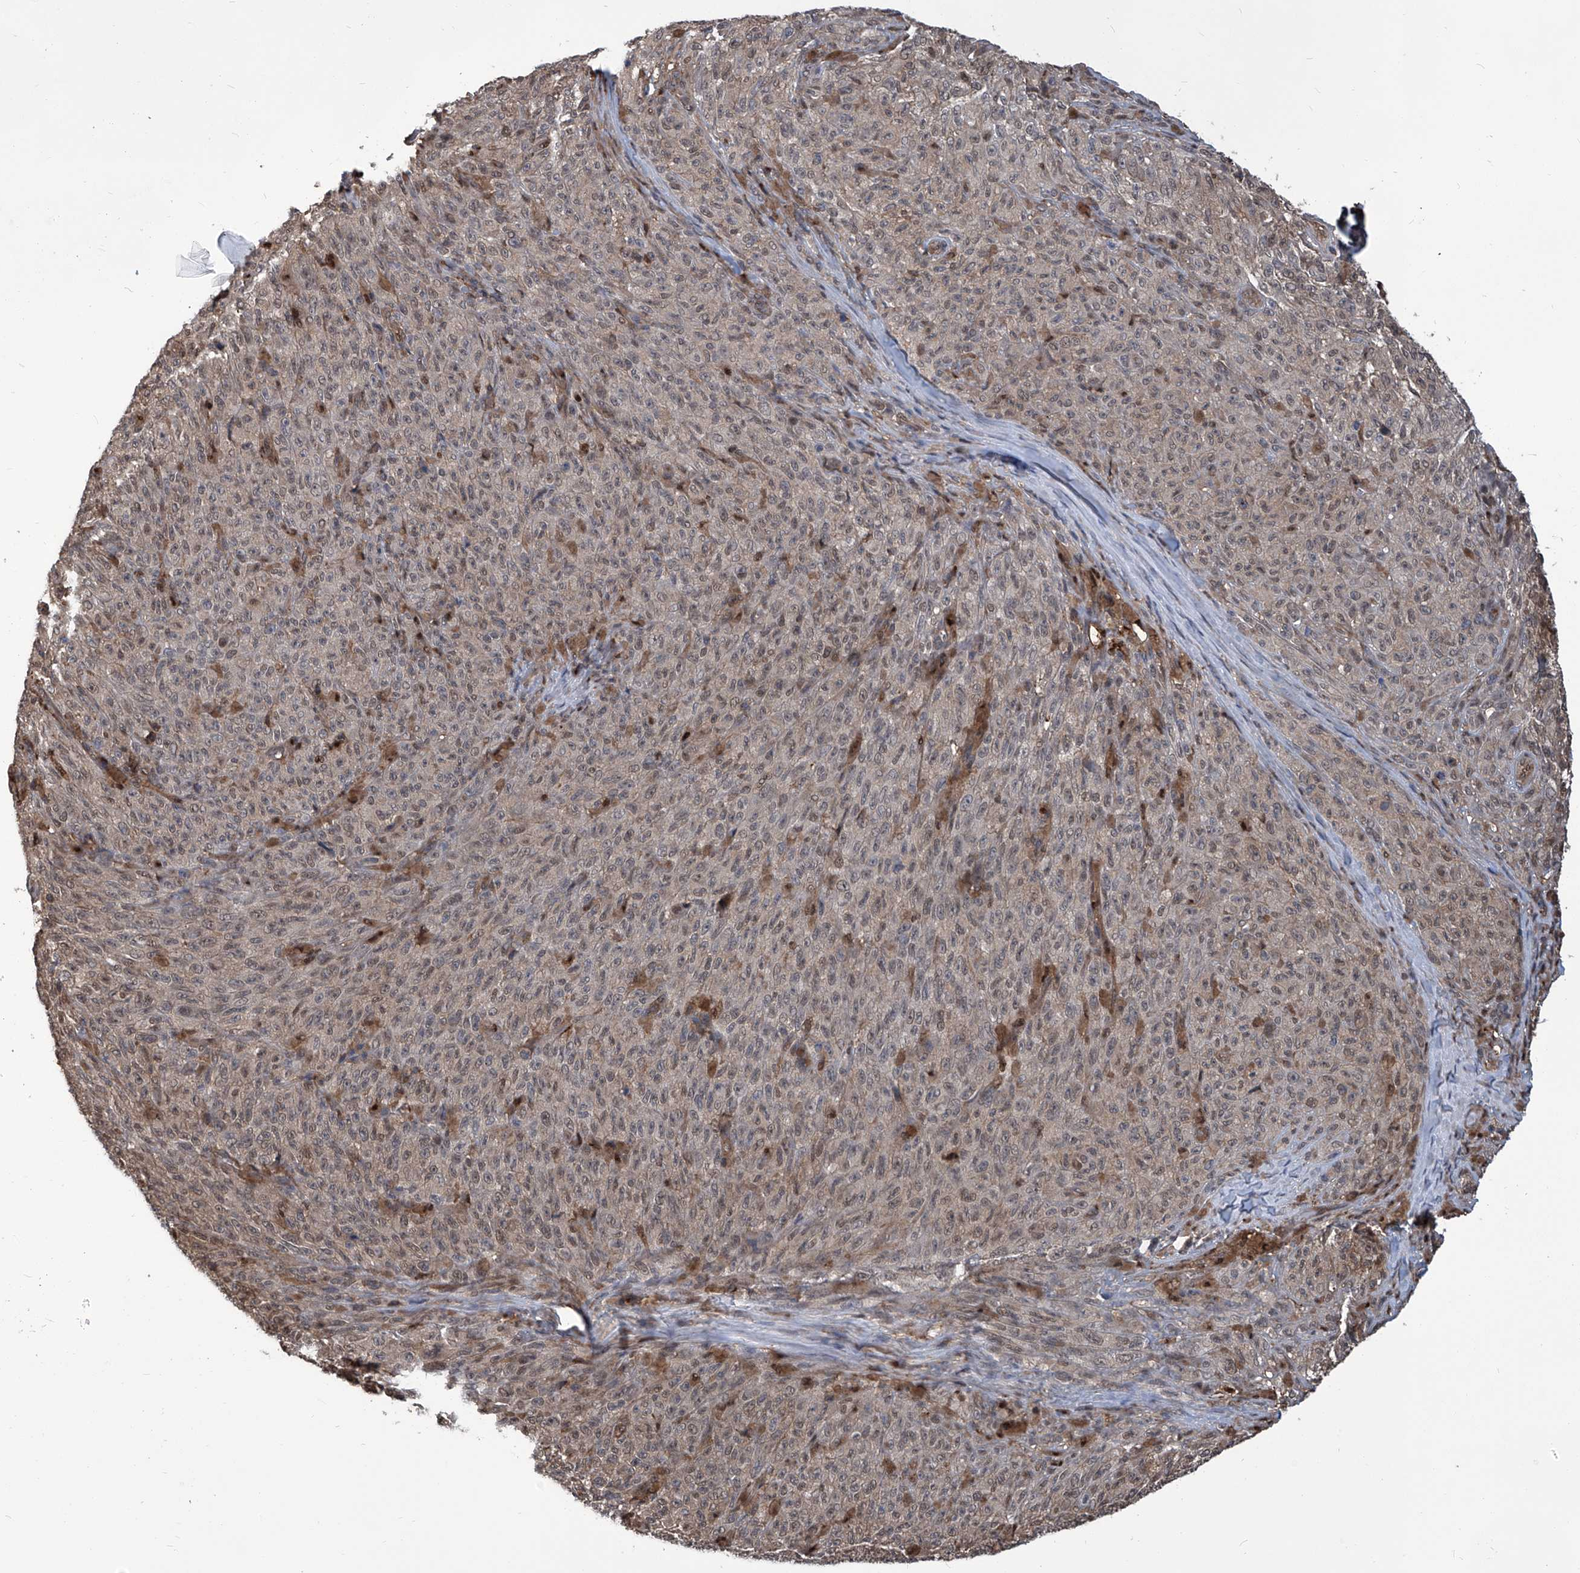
{"staining": {"intensity": "weak", "quantity": "<25%", "location": "cytoplasmic/membranous,nuclear"}, "tissue": "melanoma", "cell_type": "Tumor cells", "image_type": "cancer", "snomed": [{"axis": "morphology", "description": "Malignant melanoma, NOS"}, {"axis": "topography", "description": "Skin"}], "caption": "Immunohistochemistry (IHC) micrograph of malignant melanoma stained for a protein (brown), which exhibits no staining in tumor cells.", "gene": "PSMB1", "patient": {"sex": "female", "age": 82}}